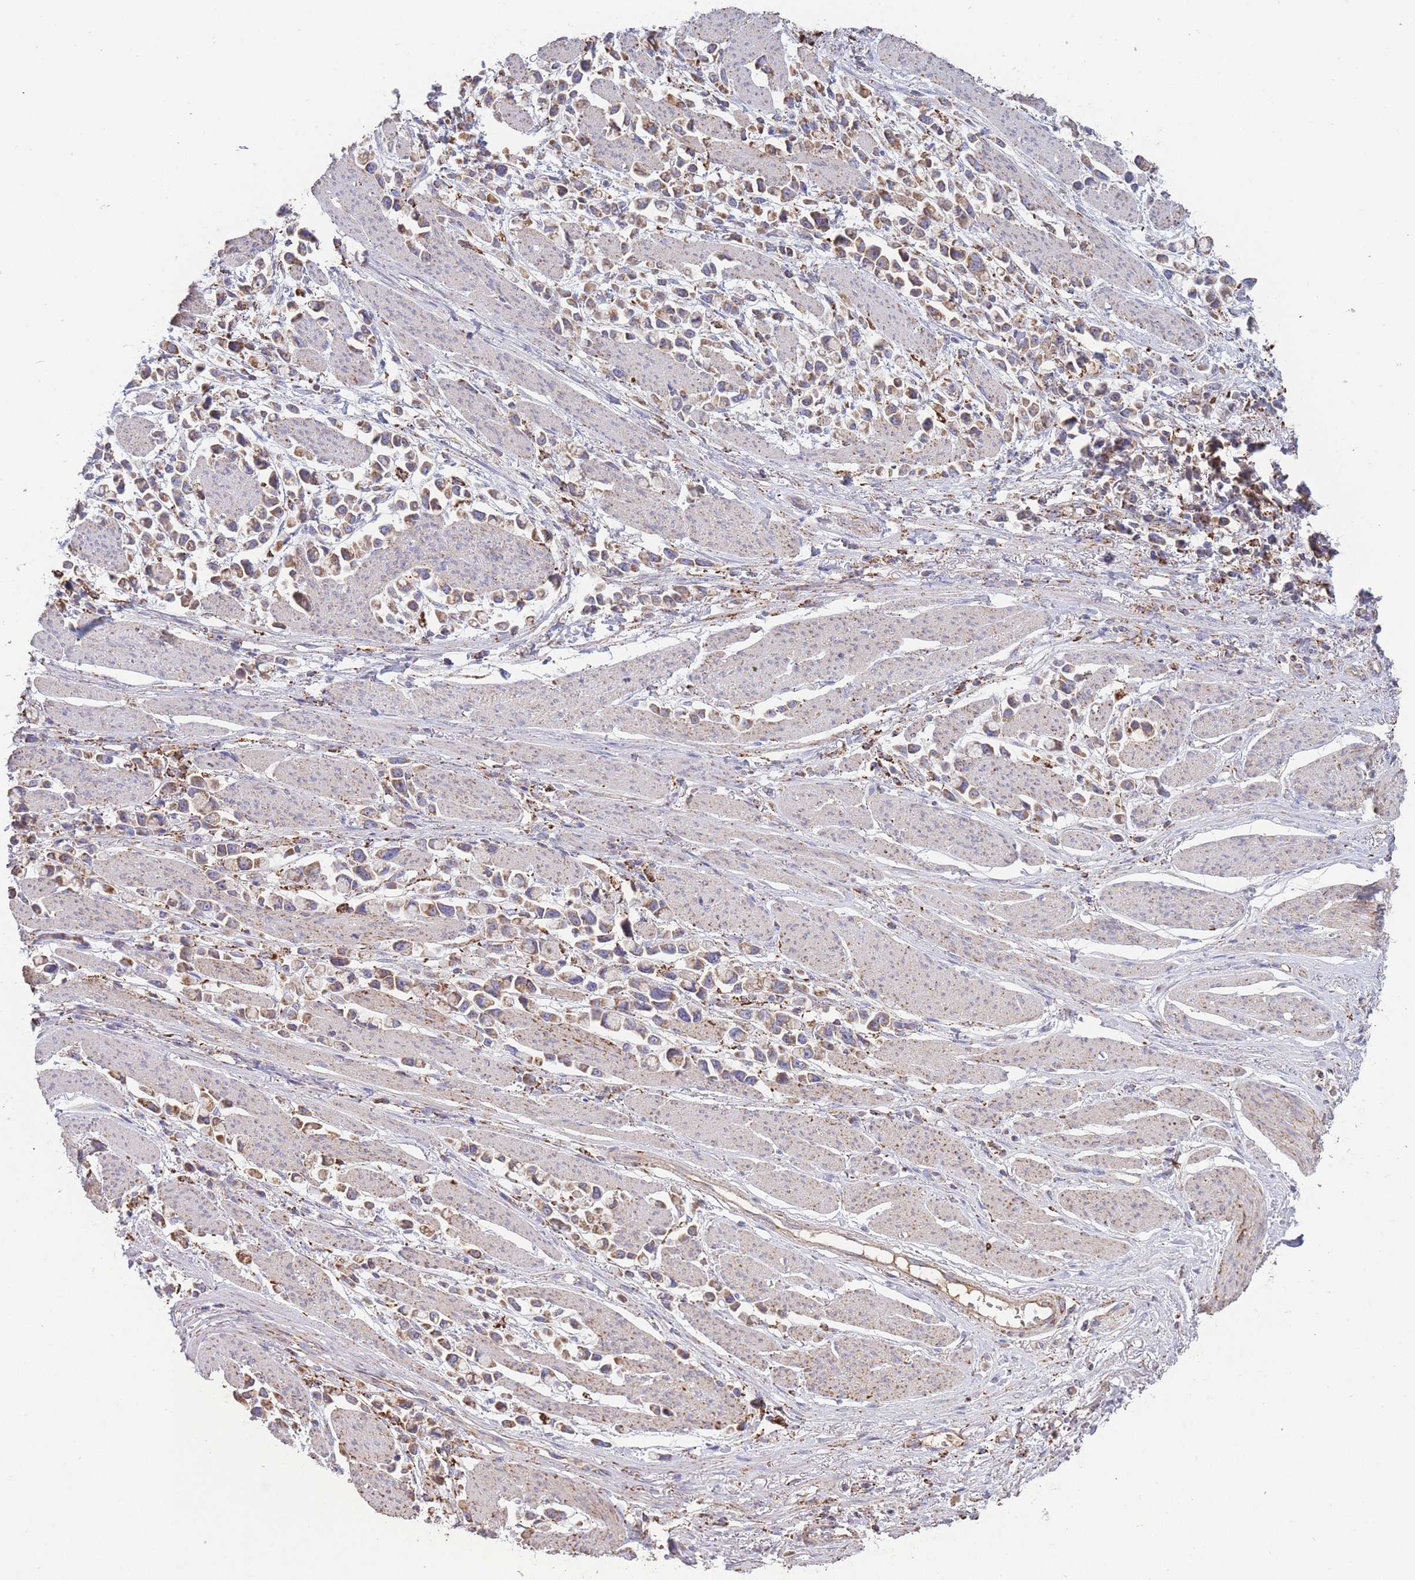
{"staining": {"intensity": "moderate", "quantity": ">75%", "location": "cytoplasmic/membranous"}, "tissue": "stomach cancer", "cell_type": "Tumor cells", "image_type": "cancer", "snomed": [{"axis": "morphology", "description": "Adenocarcinoma, NOS"}, {"axis": "topography", "description": "Stomach"}], "caption": "Moderate cytoplasmic/membranous positivity is present in about >75% of tumor cells in stomach cancer (adenocarcinoma).", "gene": "MRPL17", "patient": {"sex": "female", "age": 81}}